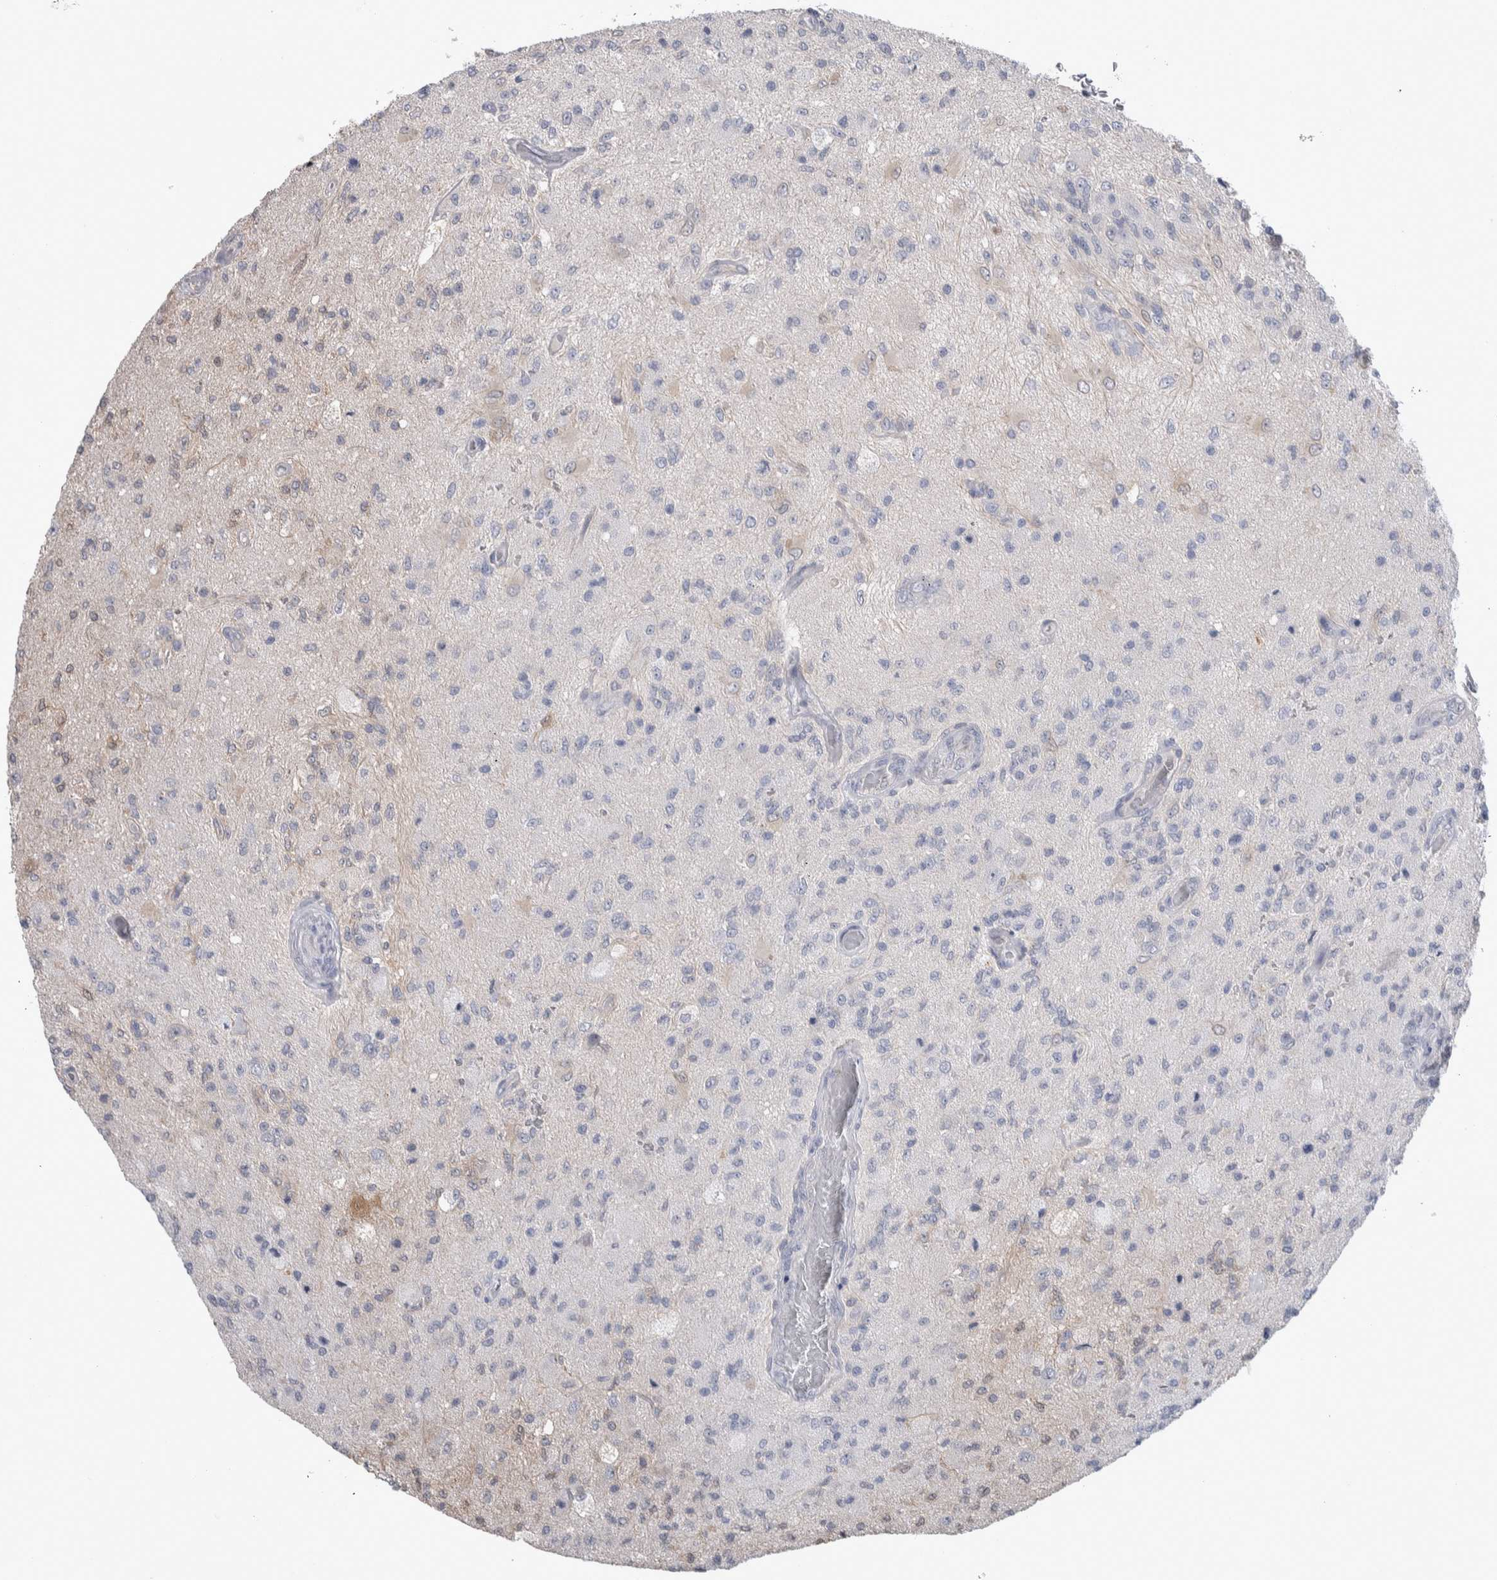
{"staining": {"intensity": "negative", "quantity": "none", "location": "none"}, "tissue": "glioma", "cell_type": "Tumor cells", "image_type": "cancer", "snomed": [{"axis": "morphology", "description": "Normal tissue, NOS"}, {"axis": "morphology", "description": "Glioma, malignant, High grade"}, {"axis": "topography", "description": "Cerebral cortex"}], "caption": "IHC of human glioma displays no staining in tumor cells.", "gene": "HTATIP2", "patient": {"sex": "male", "age": 77}}